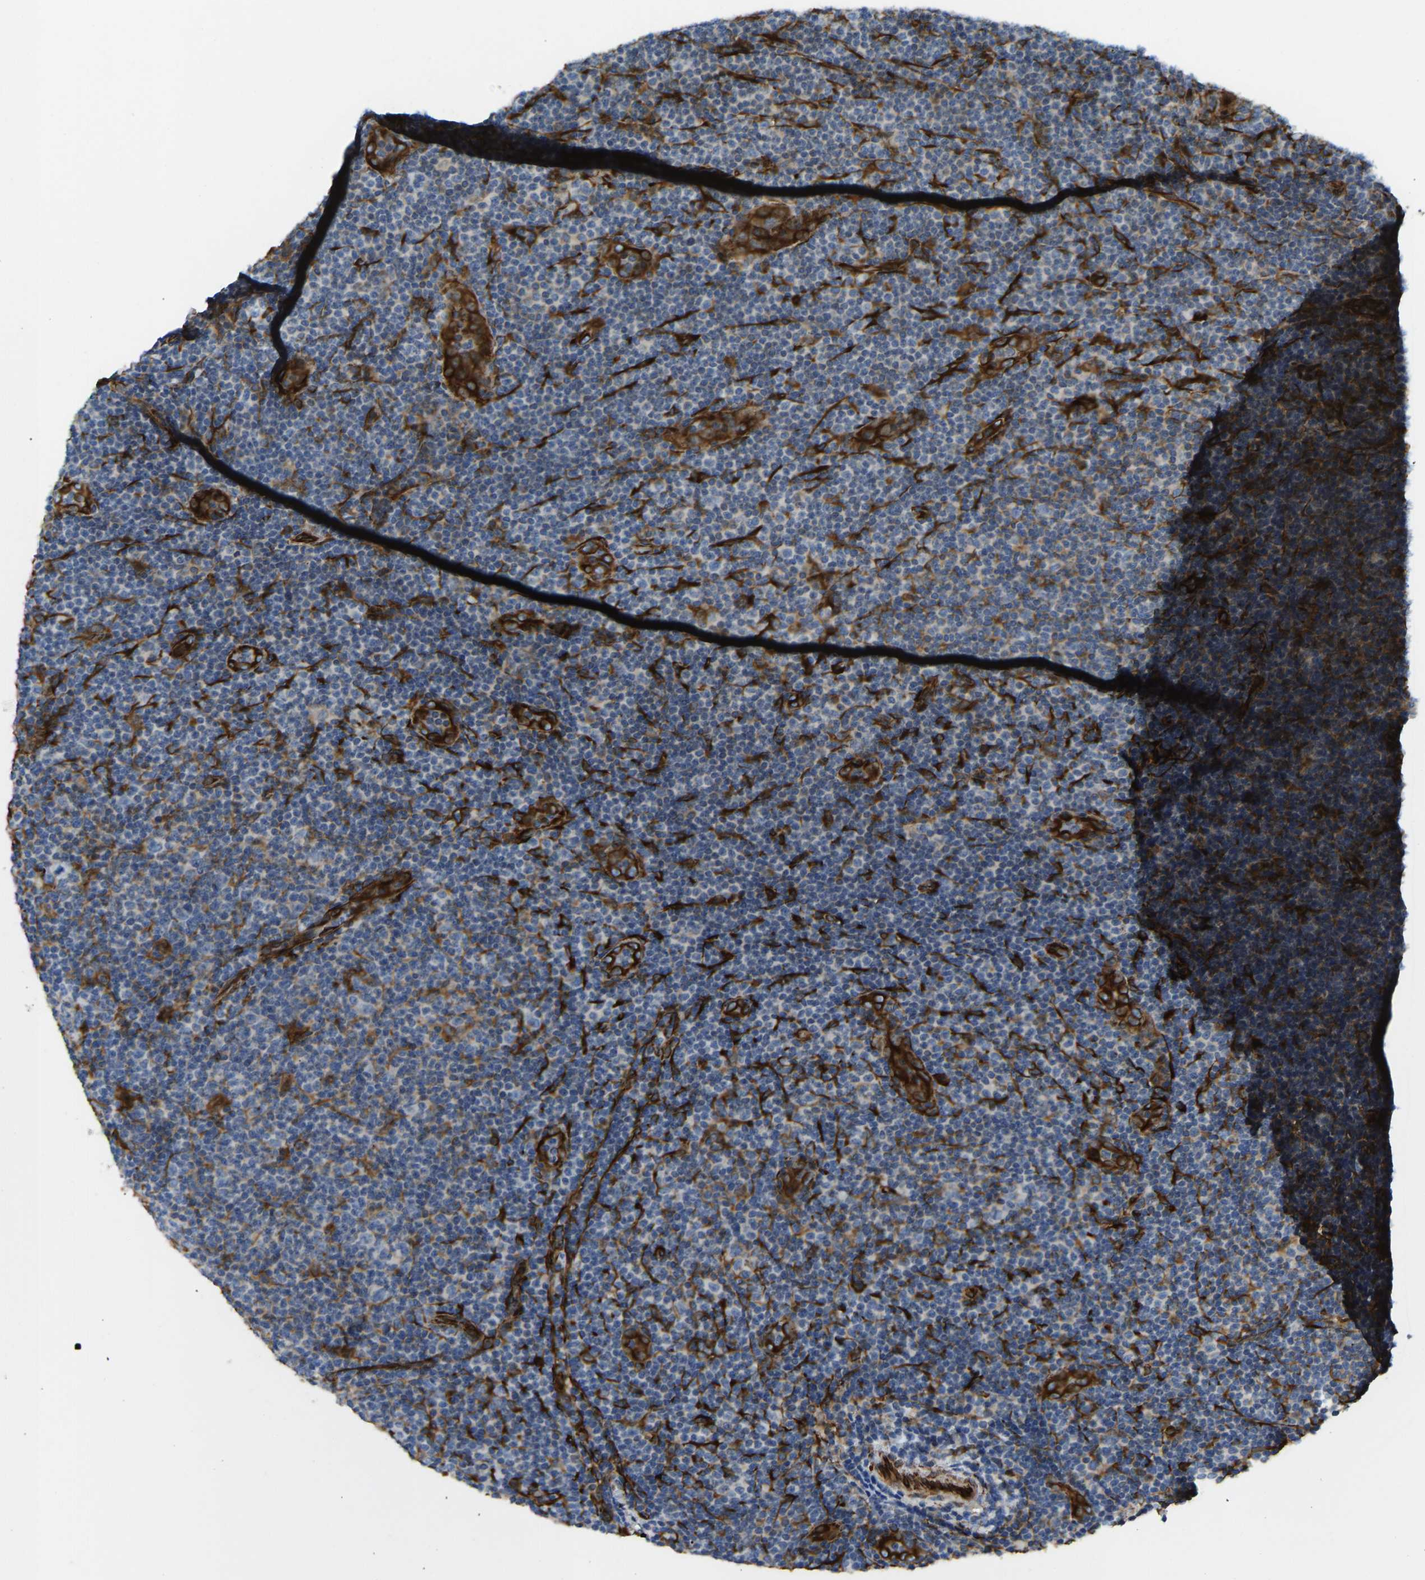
{"staining": {"intensity": "negative", "quantity": "none", "location": "none"}, "tissue": "lymphoma", "cell_type": "Tumor cells", "image_type": "cancer", "snomed": [{"axis": "morphology", "description": "Malignant lymphoma, non-Hodgkin's type, Low grade"}, {"axis": "topography", "description": "Lymph node"}], "caption": "There is no significant expression in tumor cells of lymphoma.", "gene": "BEX3", "patient": {"sex": "male", "age": 83}}